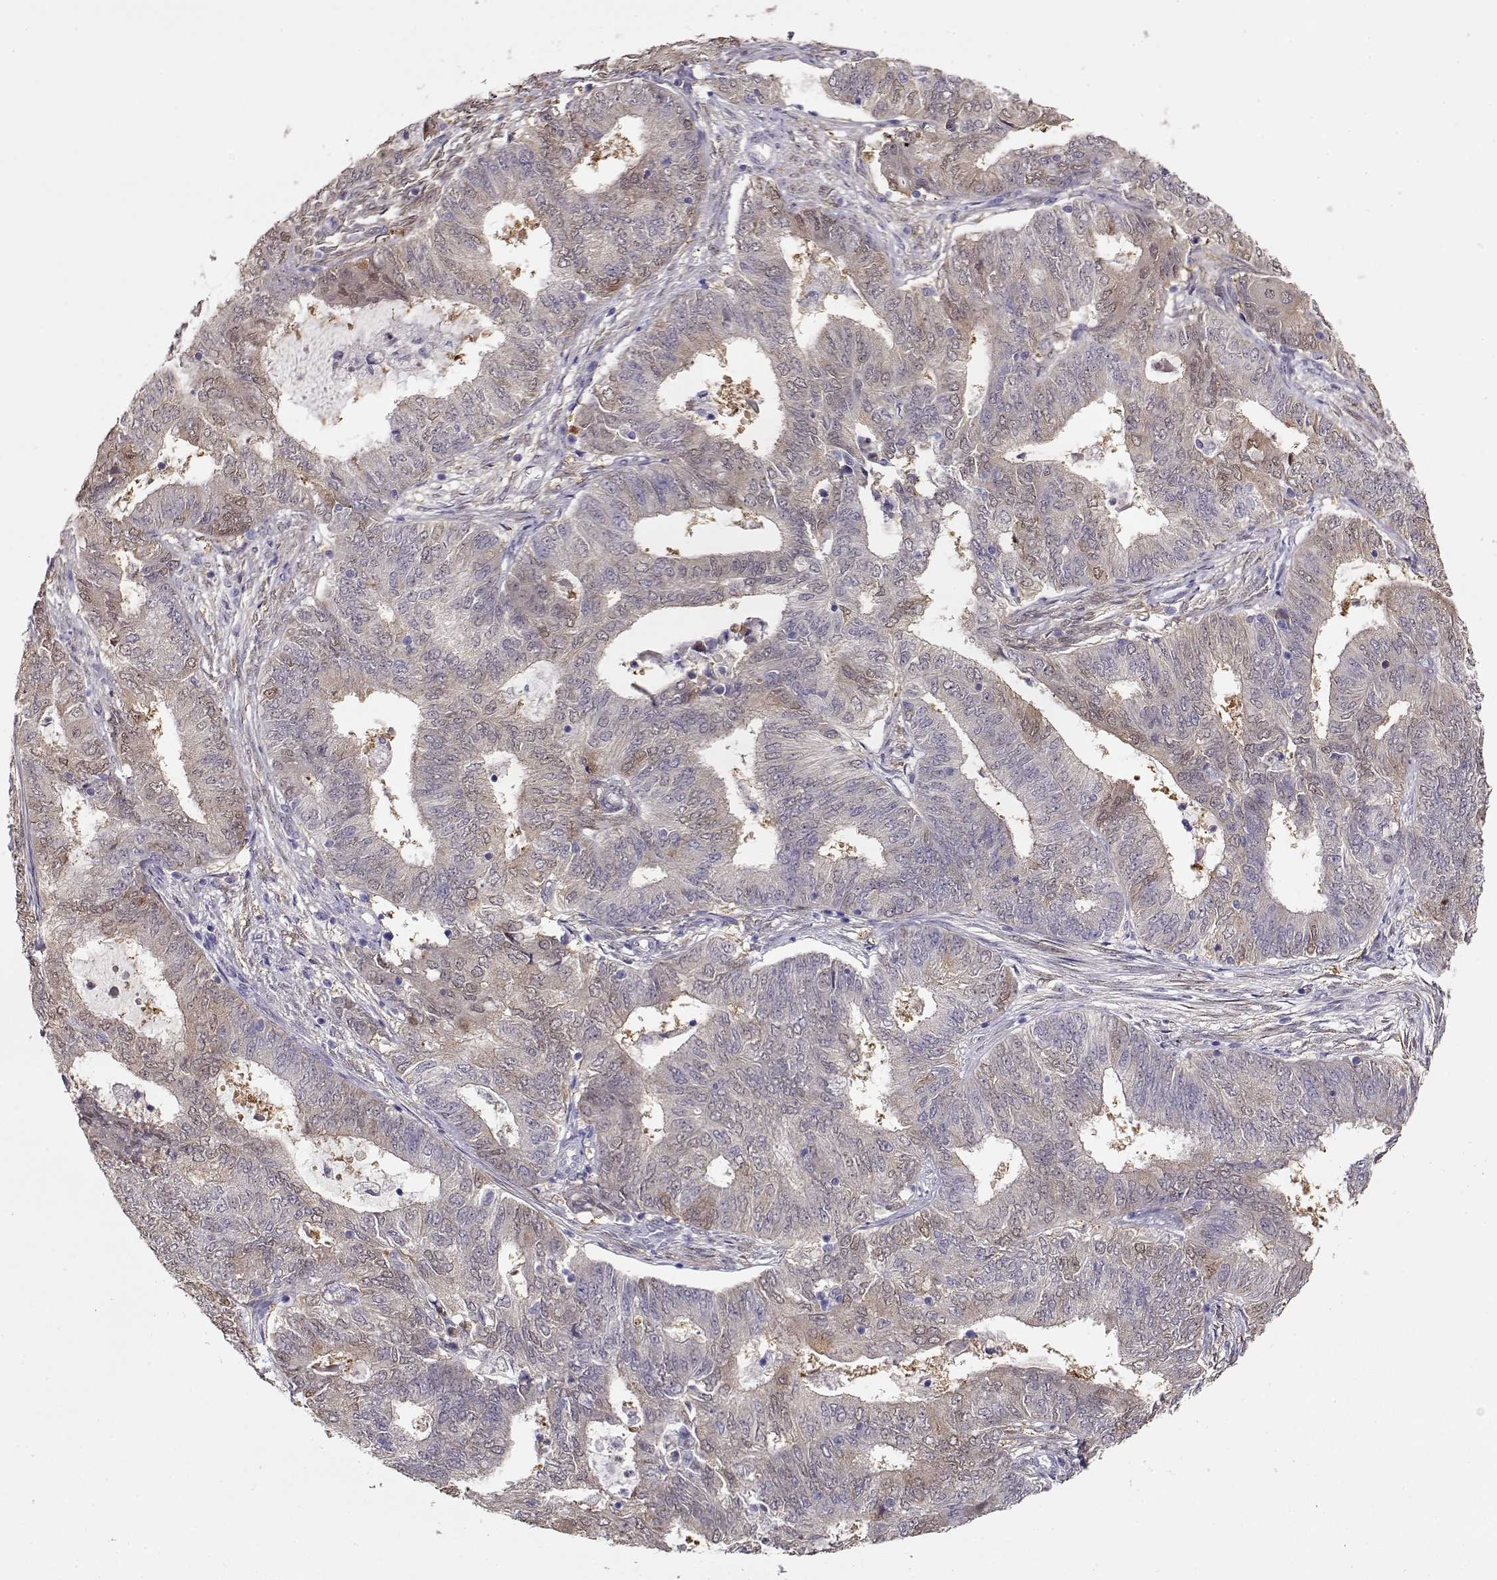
{"staining": {"intensity": "weak", "quantity": "<25%", "location": "nuclear"}, "tissue": "endometrial cancer", "cell_type": "Tumor cells", "image_type": "cancer", "snomed": [{"axis": "morphology", "description": "Adenocarcinoma, NOS"}, {"axis": "topography", "description": "Endometrium"}], "caption": "IHC photomicrograph of neoplastic tissue: endometrial adenocarcinoma stained with DAB (3,3'-diaminobenzidine) displays no significant protein positivity in tumor cells.", "gene": "CCR8", "patient": {"sex": "female", "age": 62}}